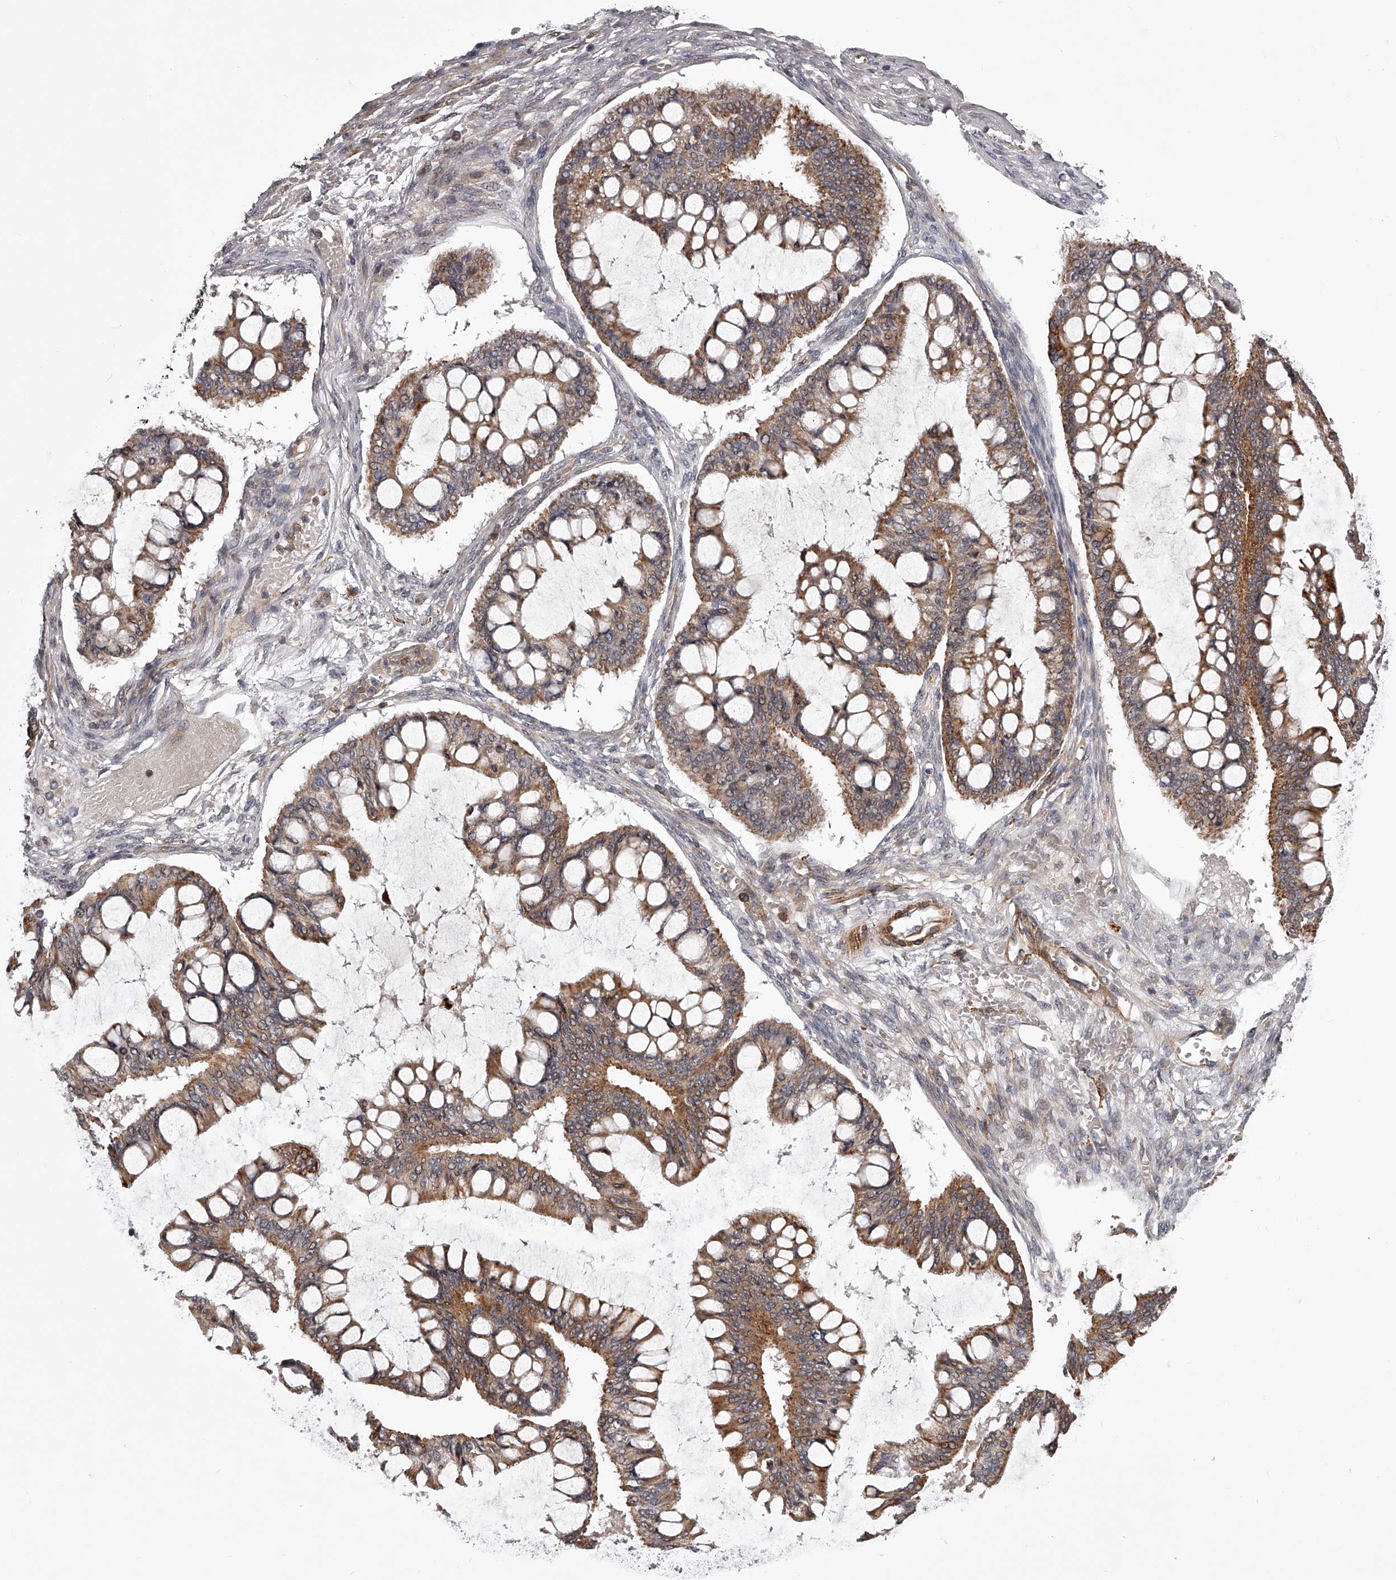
{"staining": {"intensity": "moderate", "quantity": ">75%", "location": "cytoplasmic/membranous"}, "tissue": "ovarian cancer", "cell_type": "Tumor cells", "image_type": "cancer", "snomed": [{"axis": "morphology", "description": "Cystadenocarcinoma, mucinous, NOS"}, {"axis": "topography", "description": "Ovary"}], "caption": "This is an image of IHC staining of mucinous cystadenocarcinoma (ovarian), which shows moderate positivity in the cytoplasmic/membranous of tumor cells.", "gene": "RRP36", "patient": {"sex": "female", "age": 73}}